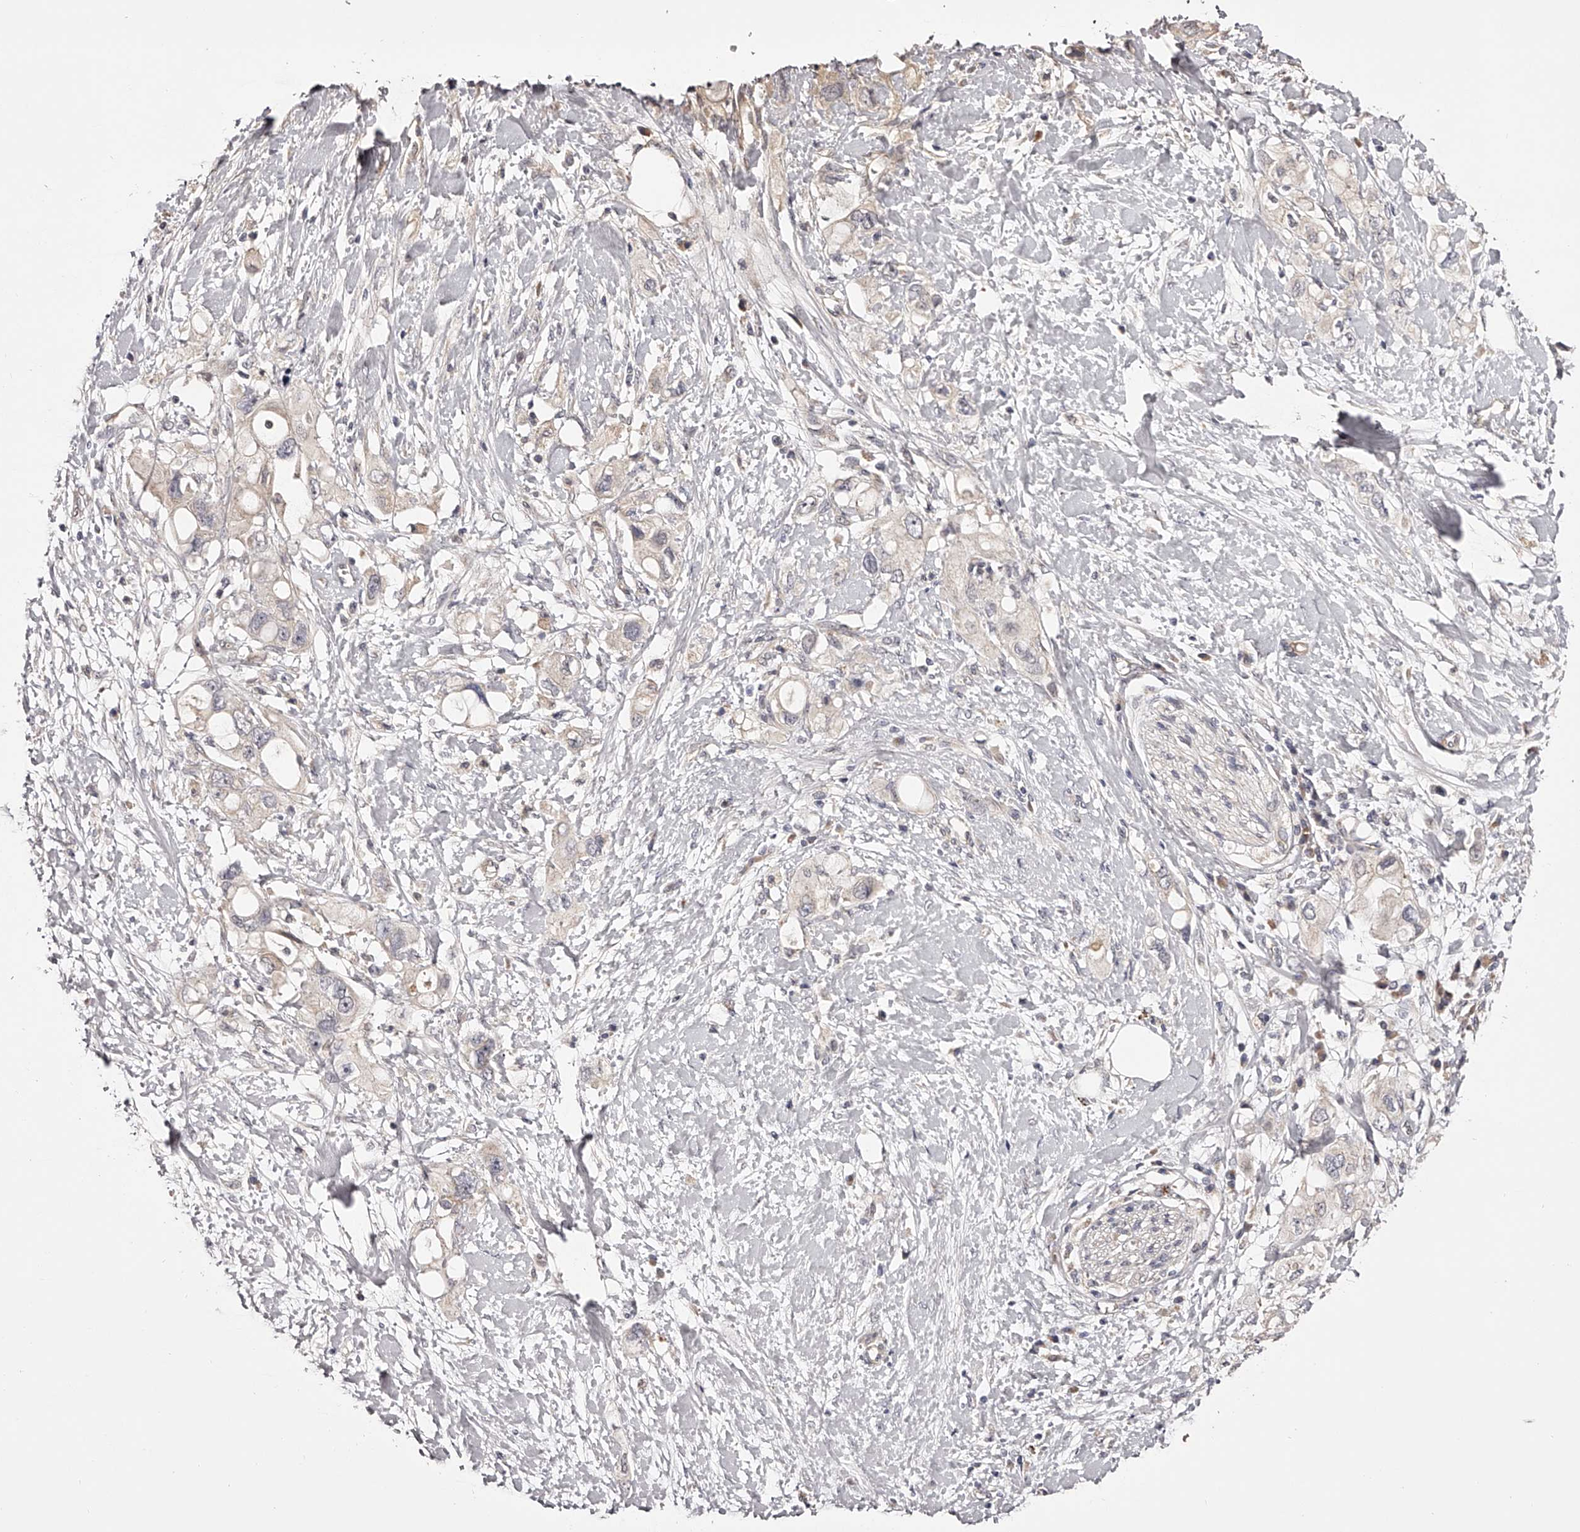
{"staining": {"intensity": "negative", "quantity": "none", "location": "none"}, "tissue": "pancreatic cancer", "cell_type": "Tumor cells", "image_type": "cancer", "snomed": [{"axis": "morphology", "description": "Adenocarcinoma, NOS"}, {"axis": "topography", "description": "Pancreas"}], "caption": "A photomicrograph of human pancreatic cancer (adenocarcinoma) is negative for staining in tumor cells.", "gene": "ODF2L", "patient": {"sex": "female", "age": 56}}